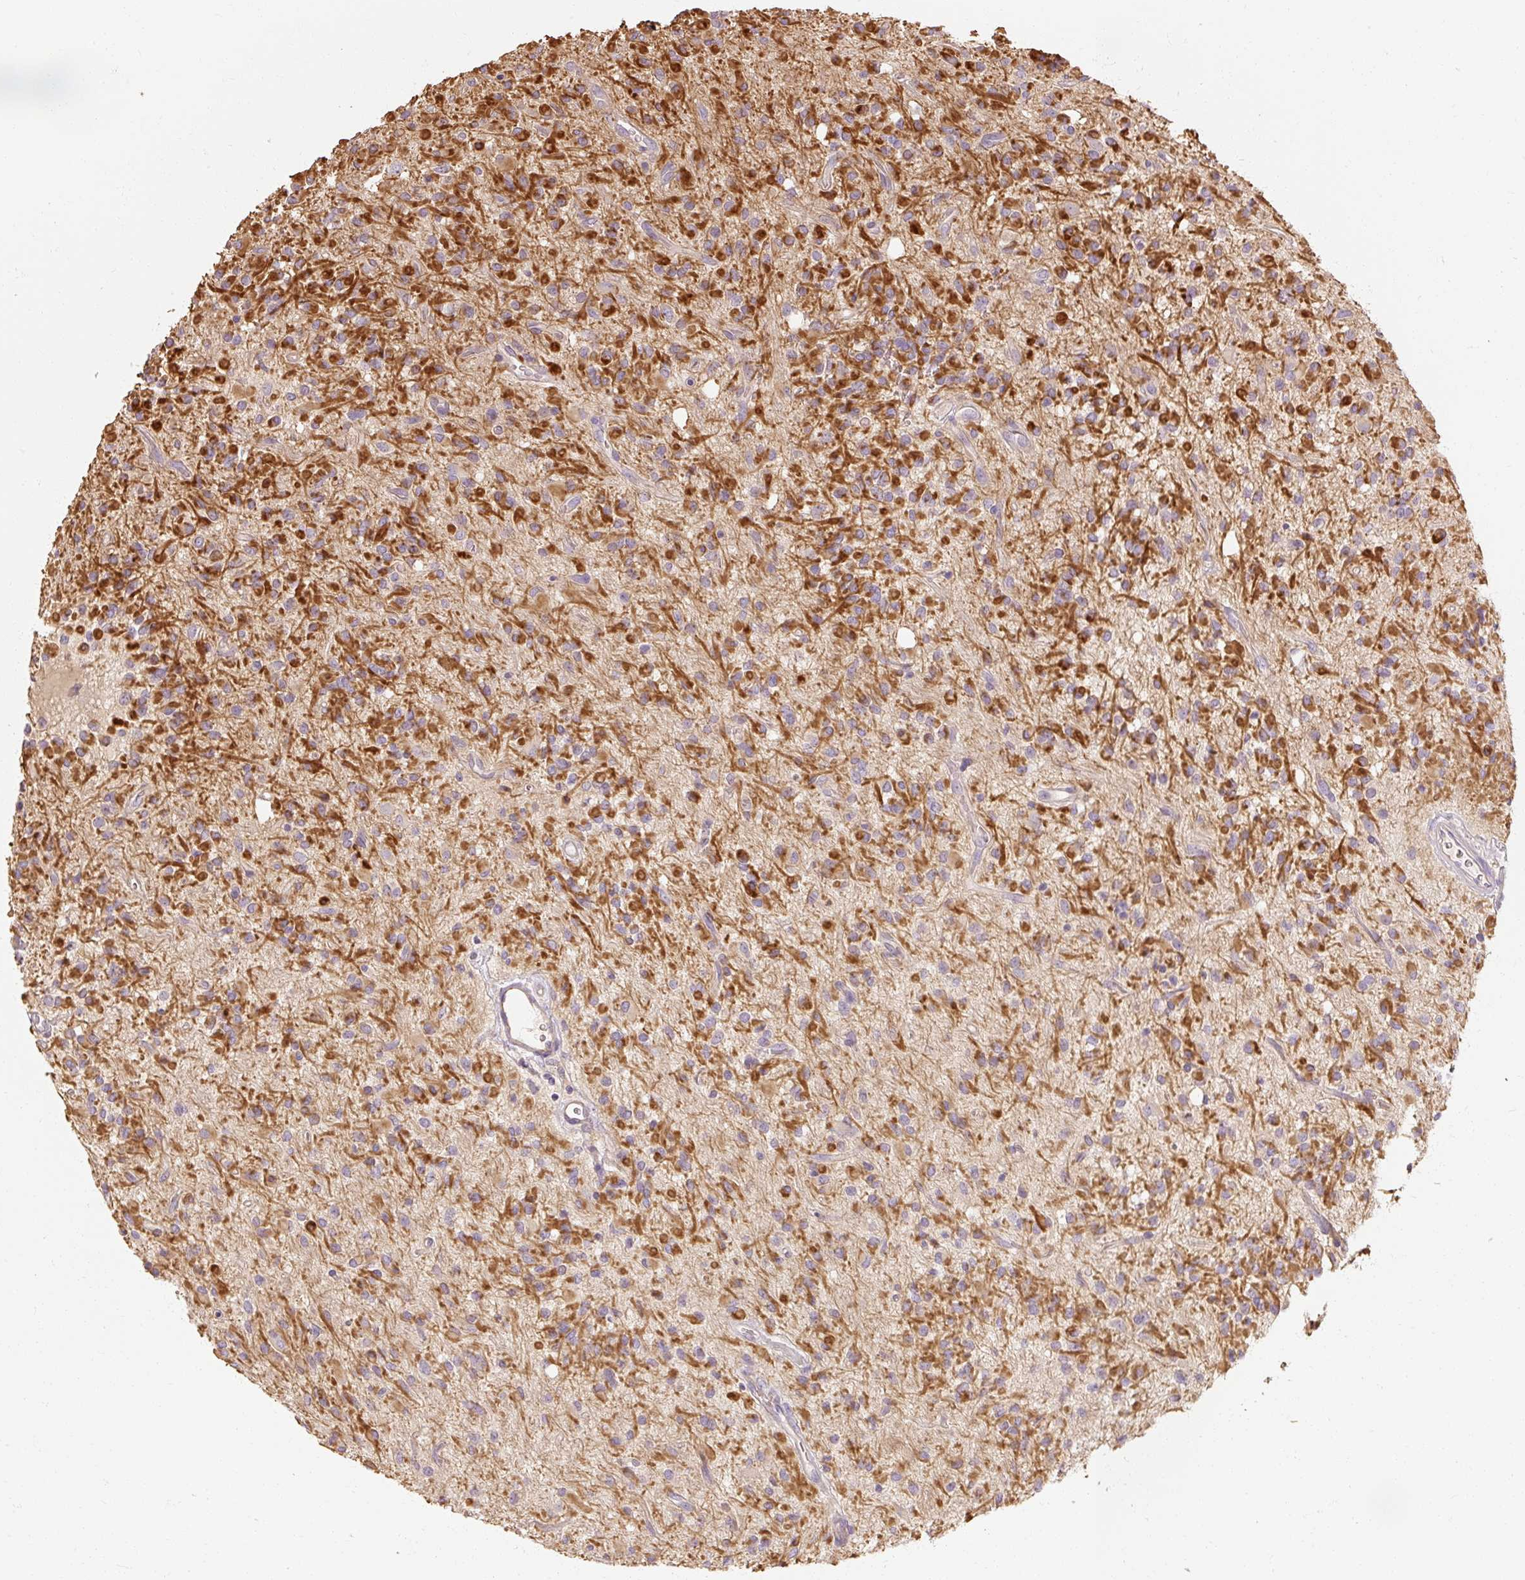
{"staining": {"intensity": "strong", "quantity": "25%-75%", "location": "cytoplasmic/membranous"}, "tissue": "glioma", "cell_type": "Tumor cells", "image_type": "cancer", "snomed": [{"axis": "morphology", "description": "Glioma, malignant, Low grade"}, {"axis": "topography", "description": "Brain"}], "caption": "Protein analysis of glioma tissue shows strong cytoplasmic/membranous staining in about 25%-75% of tumor cells.", "gene": "RB1CC1", "patient": {"sex": "female", "age": 33}}